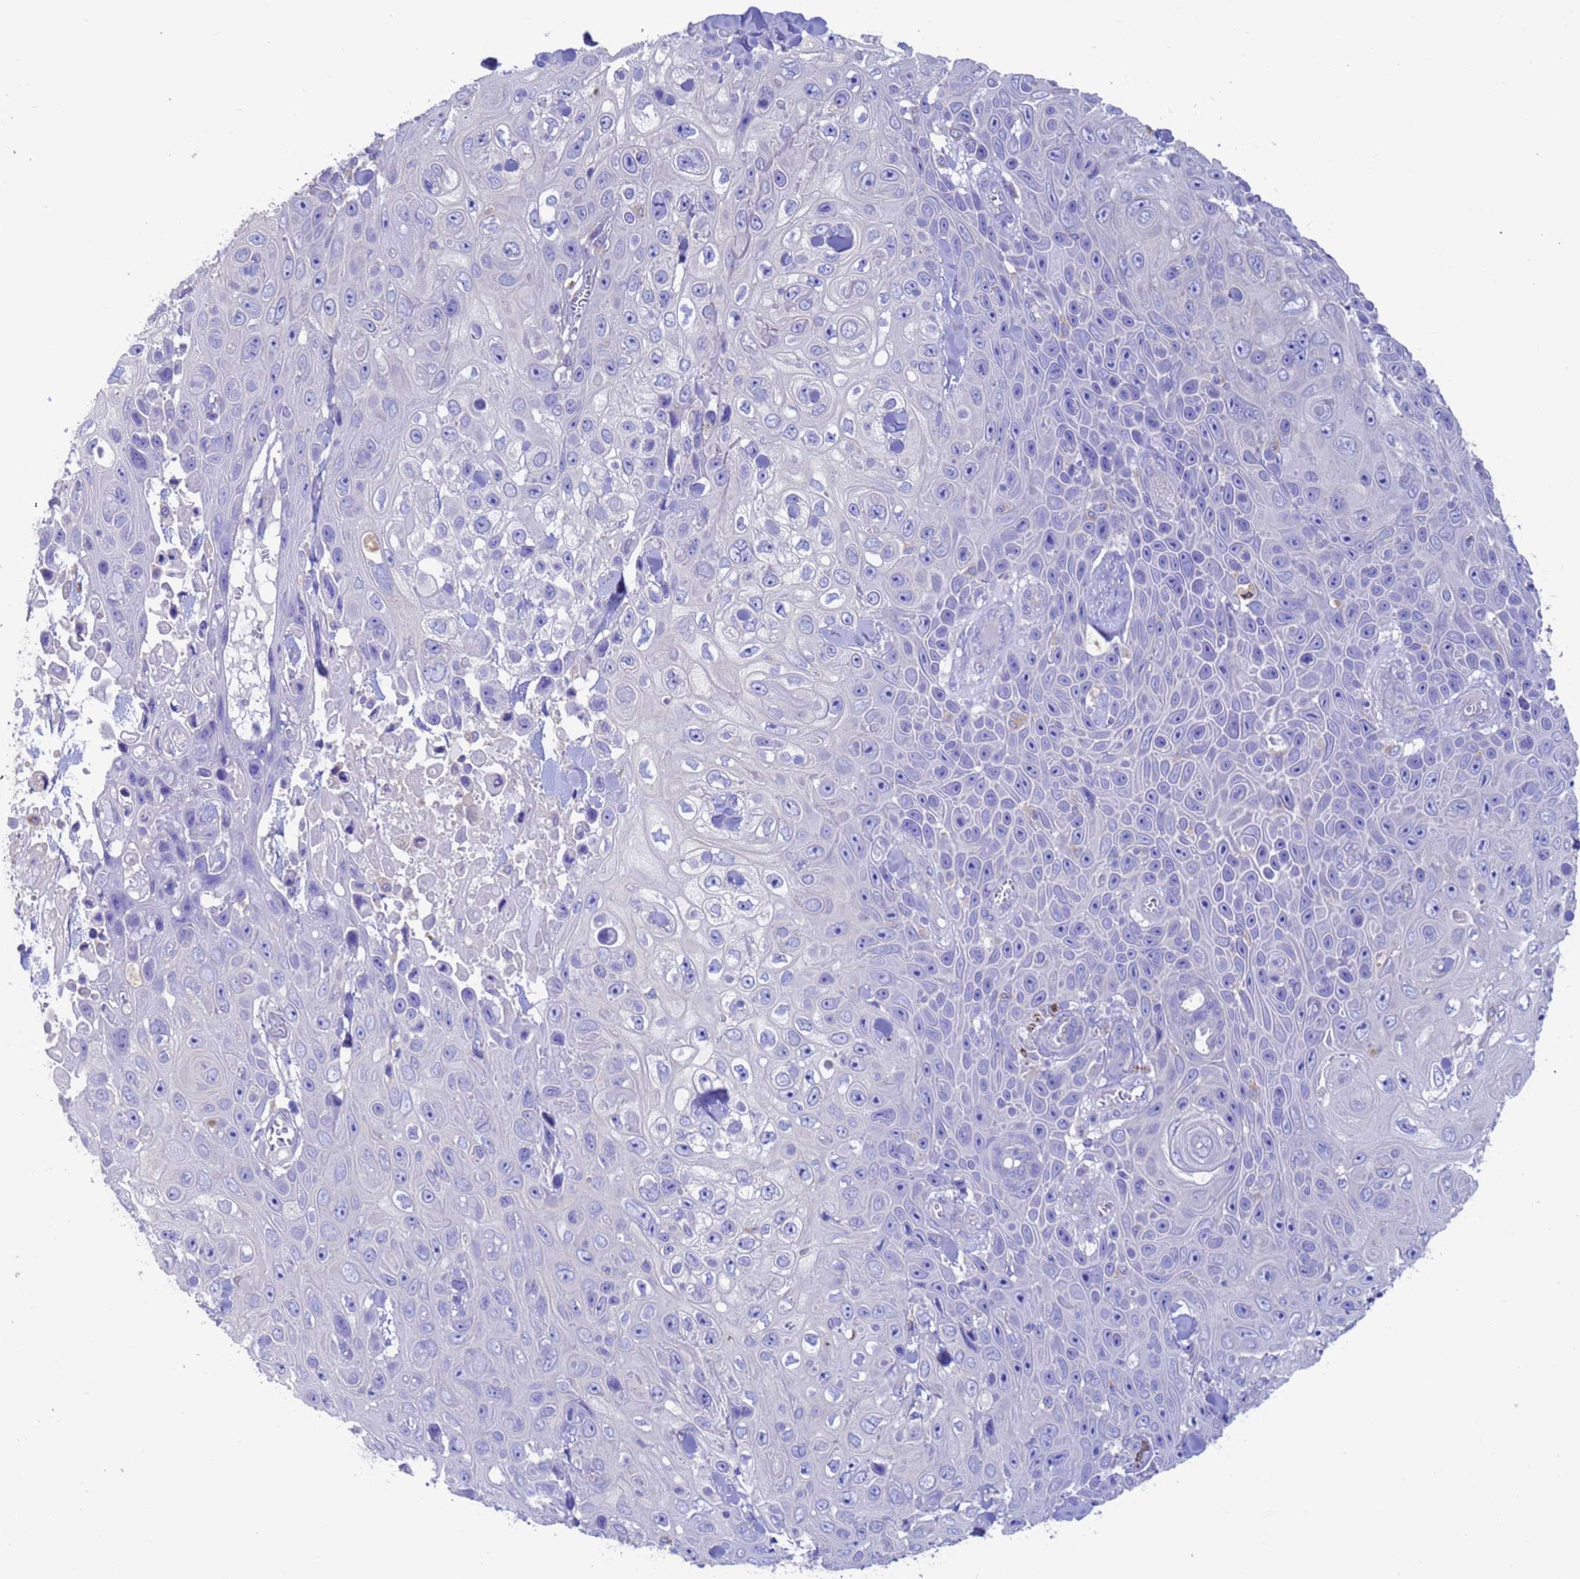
{"staining": {"intensity": "negative", "quantity": "none", "location": "none"}, "tissue": "skin cancer", "cell_type": "Tumor cells", "image_type": "cancer", "snomed": [{"axis": "morphology", "description": "Squamous cell carcinoma, NOS"}, {"axis": "topography", "description": "Skin"}], "caption": "Immunohistochemistry of human squamous cell carcinoma (skin) exhibits no positivity in tumor cells. (DAB immunohistochemistry (IHC), high magnification).", "gene": "SRL", "patient": {"sex": "male", "age": 82}}